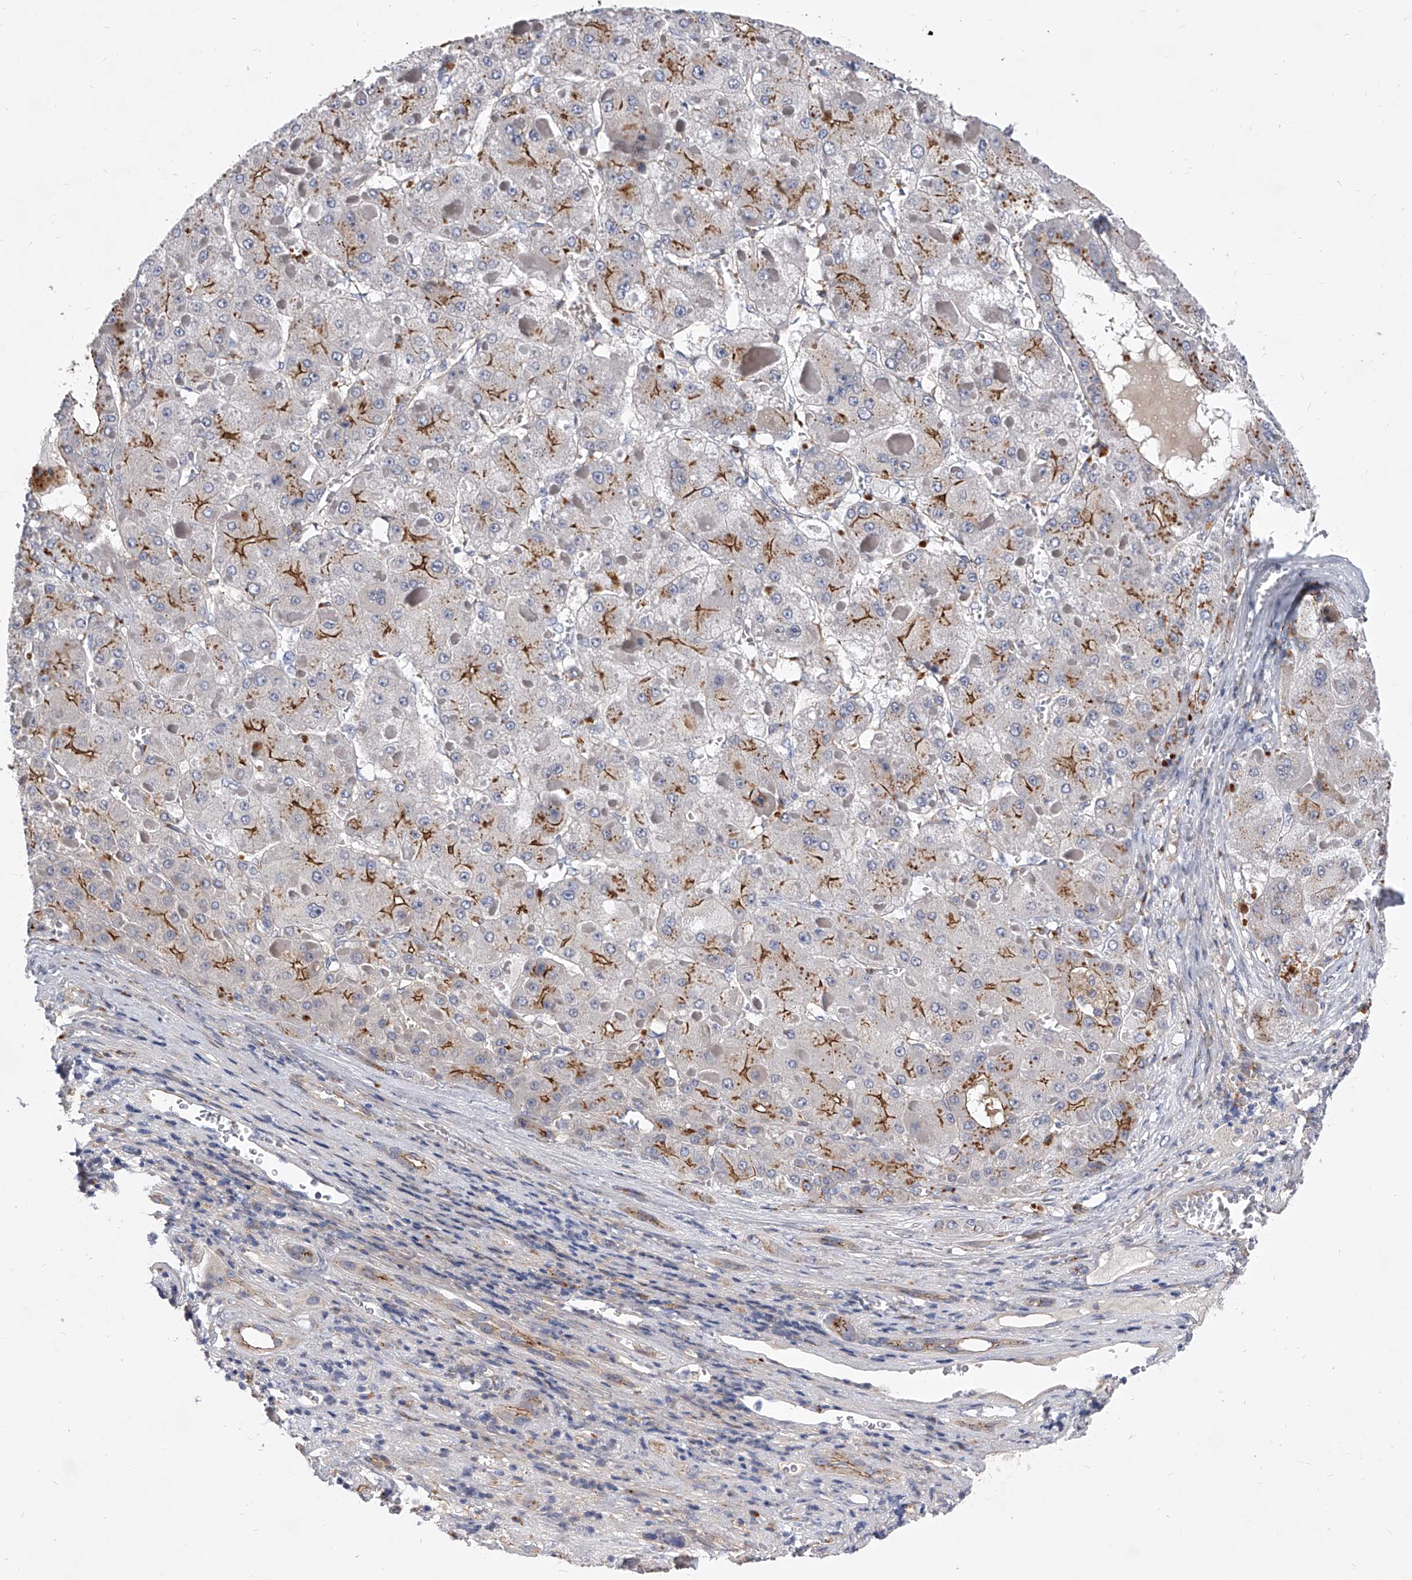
{"staining": {"intensity": "moderate", "quantity": "25%-75%", "location": "cytoplasmic/membranous"}, "tissue": "liver cancer", "cell_type": "Tumor cells", "image_type": "cancer", "snomed": [{"axis": "morphology", "description": "Carcinoma, Hepatocellular, NOS"}, {"axis": "topography", "description": "Liver"}], "caption": "There is medium levels of moderate cytoplasmic/membranous positivity in tumor cells of liver hepatocellular carcinoma, as demonstrated by immunohistochemical staining (brown color).", "gene": "MINDY4", "patient": {"sex": "female", "age": 73}}